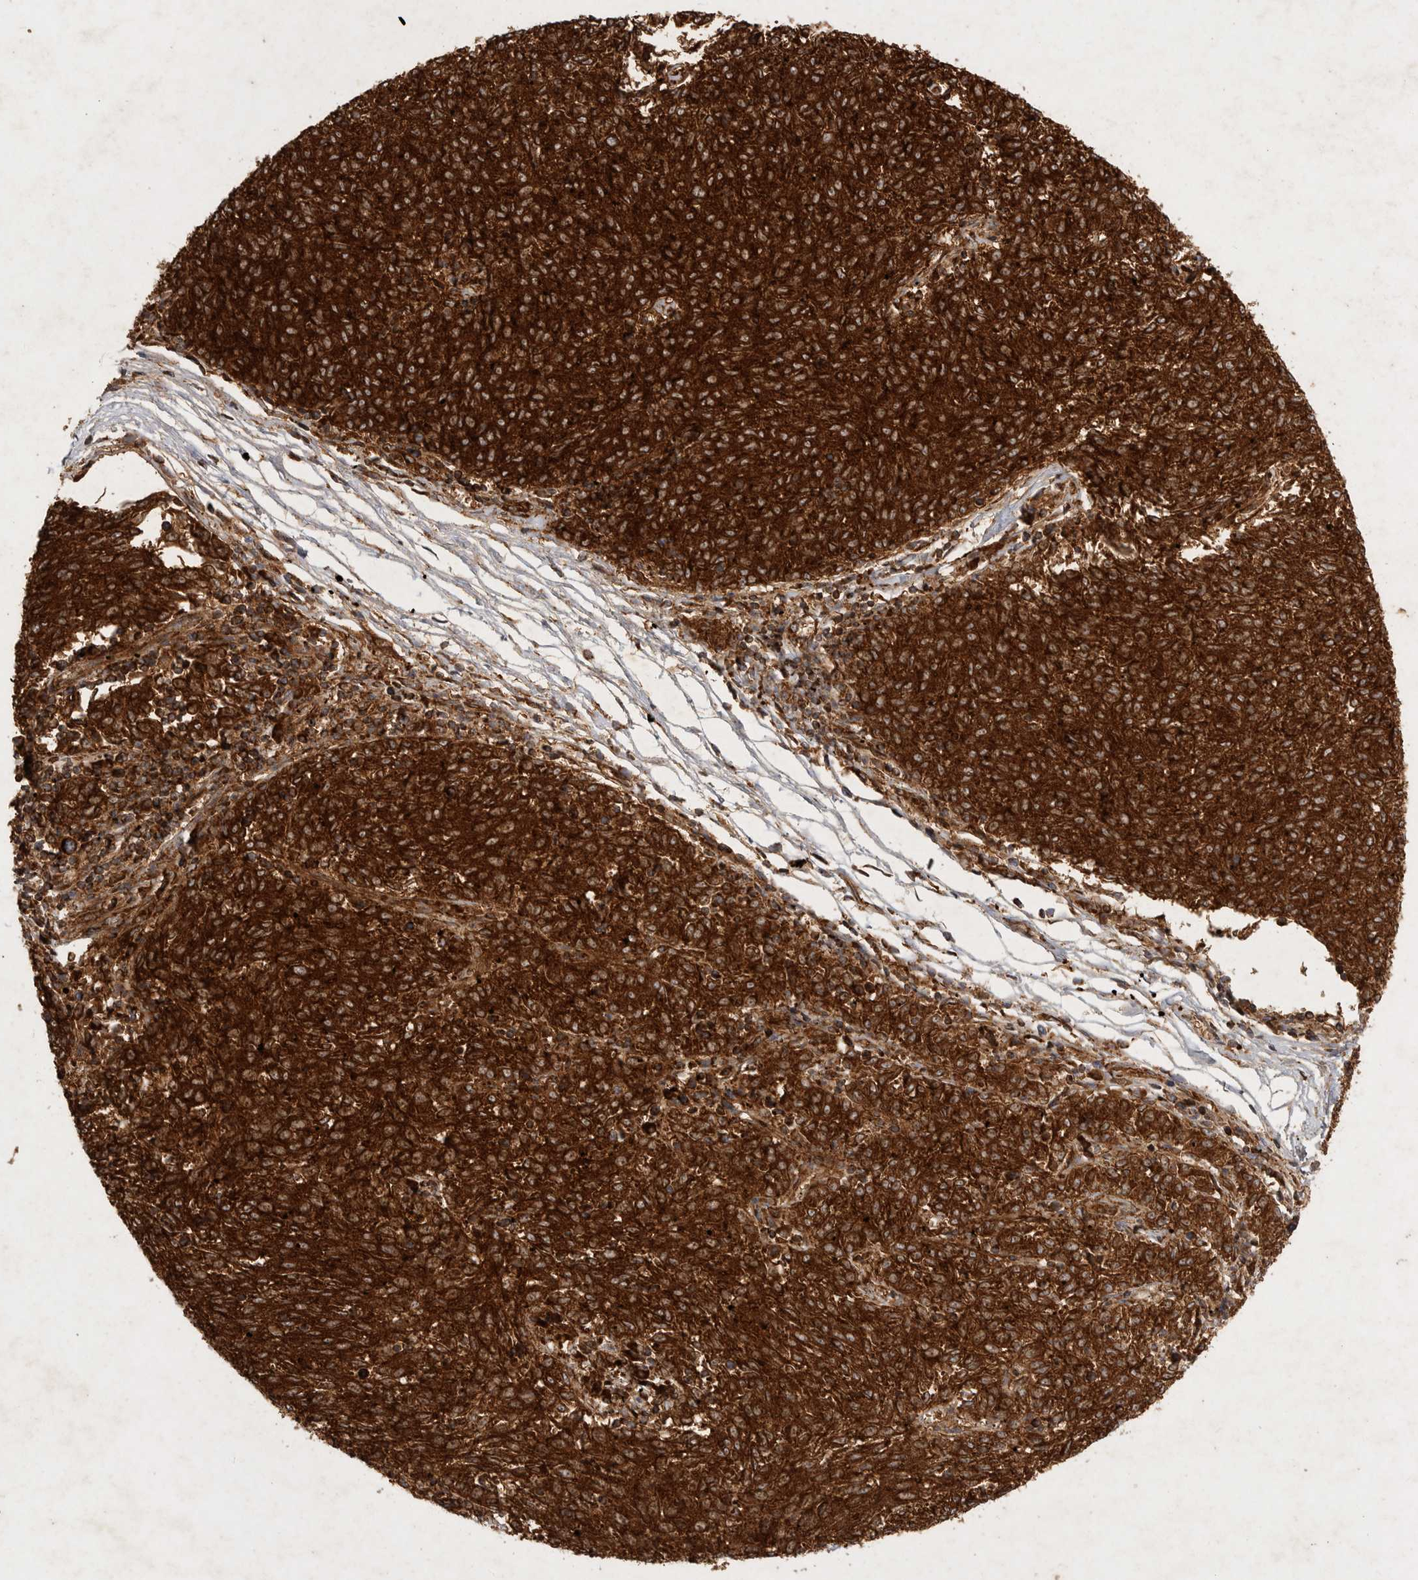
{"staining": {"intensity": "strong", "quantity": ">75%", "location": "cytoplasmic/membranous"}, "tissue": "melanoma", "cell_type": "Tumor cells", "image_type": "cancer", "snomed": [{"axis": "morphology", "description": "Malignant melanoma, NOS"}, {"axis": "topography", "description": "Skin"}], "caption": "This image displays melanoma stained with IHC to label a protein in brown. The cytoplasmic/membranous of tumor cells show strong positivity for the protein. Nuclei are counter-stained blue.", "gene": "MRPL41", "patient": {"sex": "female", "age": 72}}